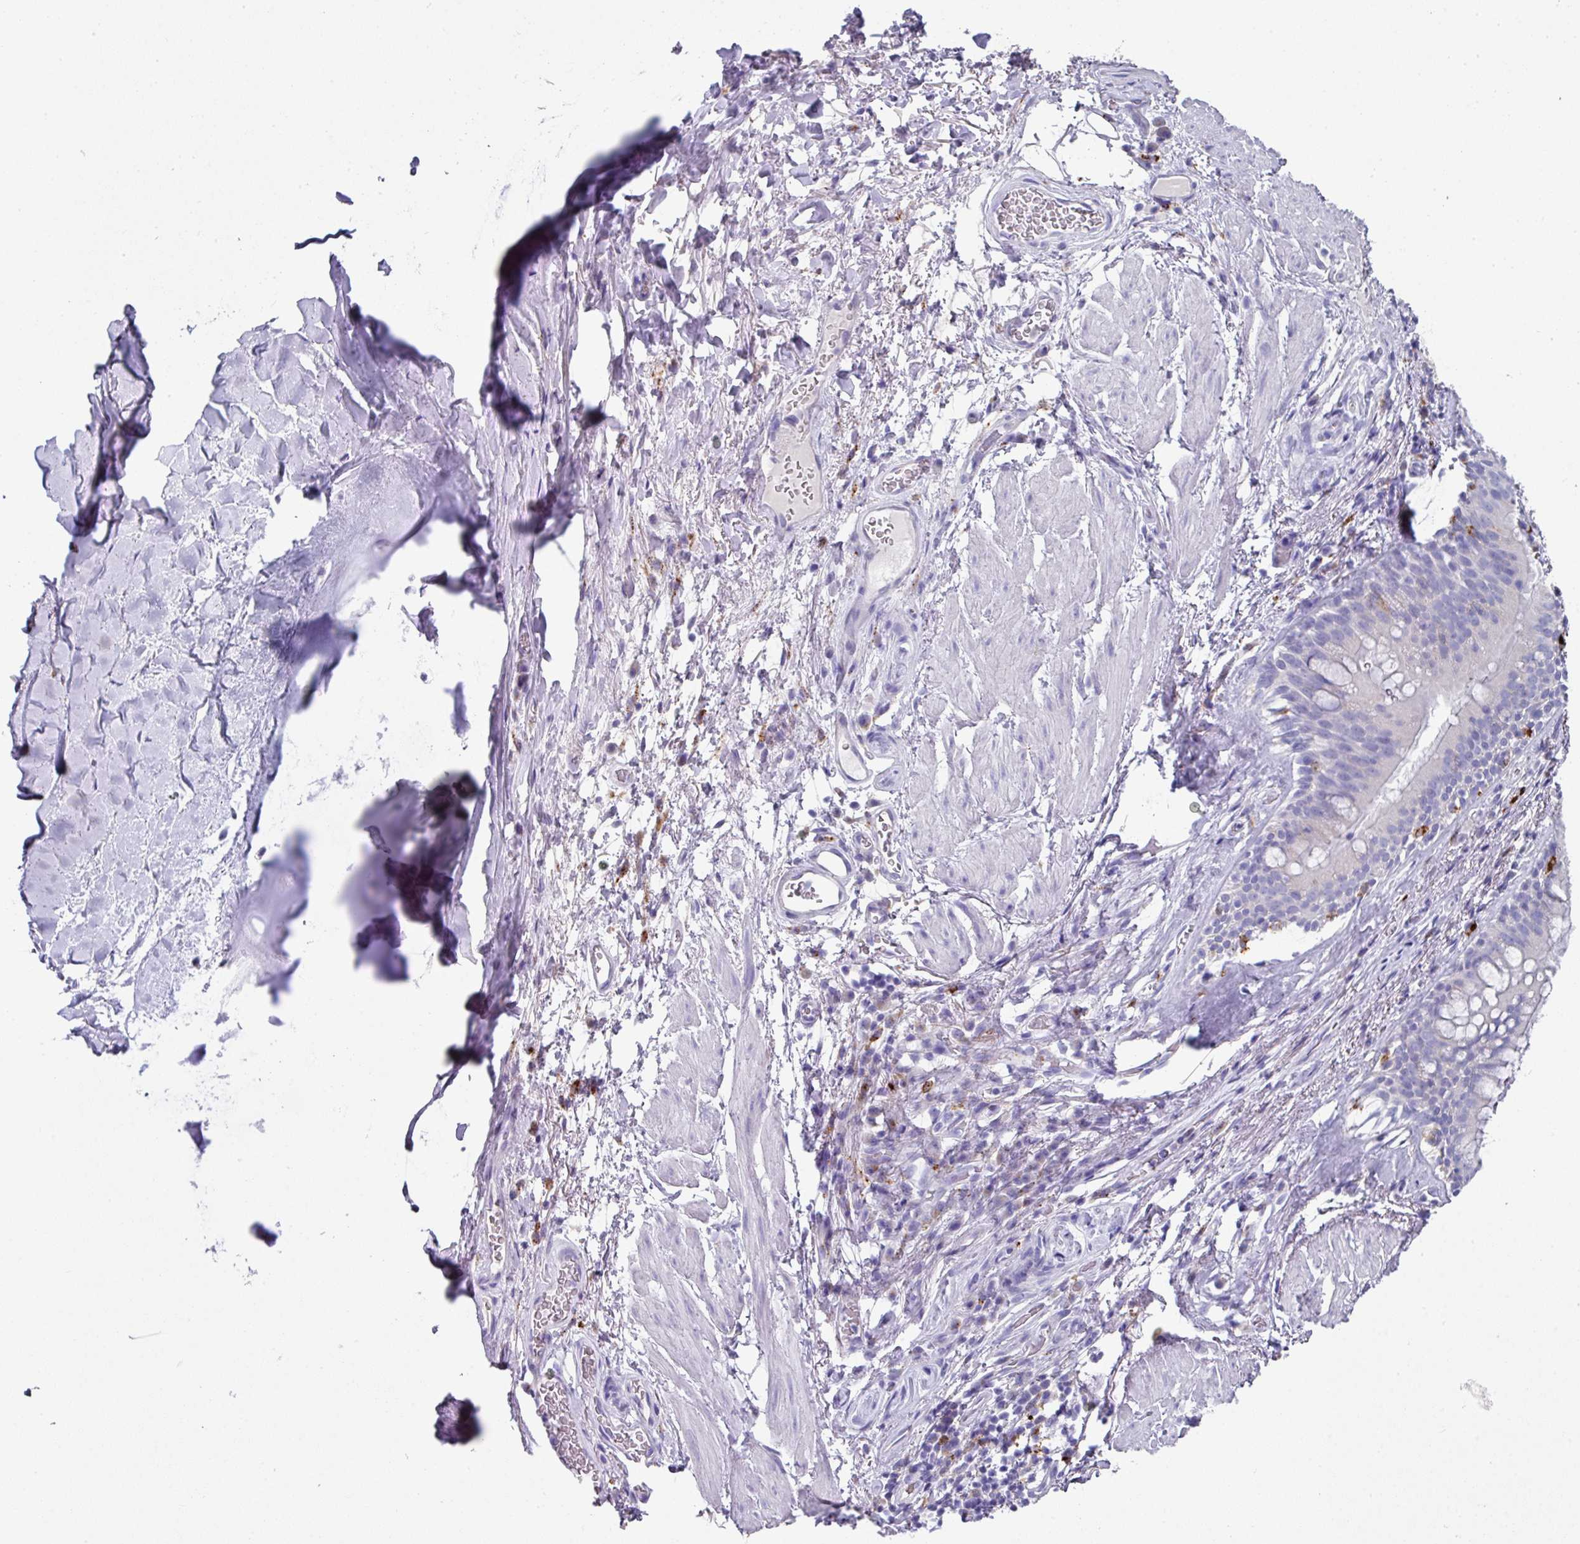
{"staining": {"intensity": "negative", "quantity": "none", "location": "none"}, "tissue": "soft tissue", "cell_type": "Chondrocytes", "image_type": "normal", "snomed": [{"axis": "morphology", "description": "Normal tissue, NOS"}, {"axis": "topography", "description": "Cartilage tissue"}, {"axis": "topography", "description": "Bronchus"}], "caption": "IHC of normal soft tissue exhibits no expression in chondrocytes. The staining is performed using DAB (3,3'-diaminobenzidine) brown chromogen with nuclei counter-stained in using hematoxylin.", "gene": "CPVL", "patient": {"sex": "male", "age": 58}}